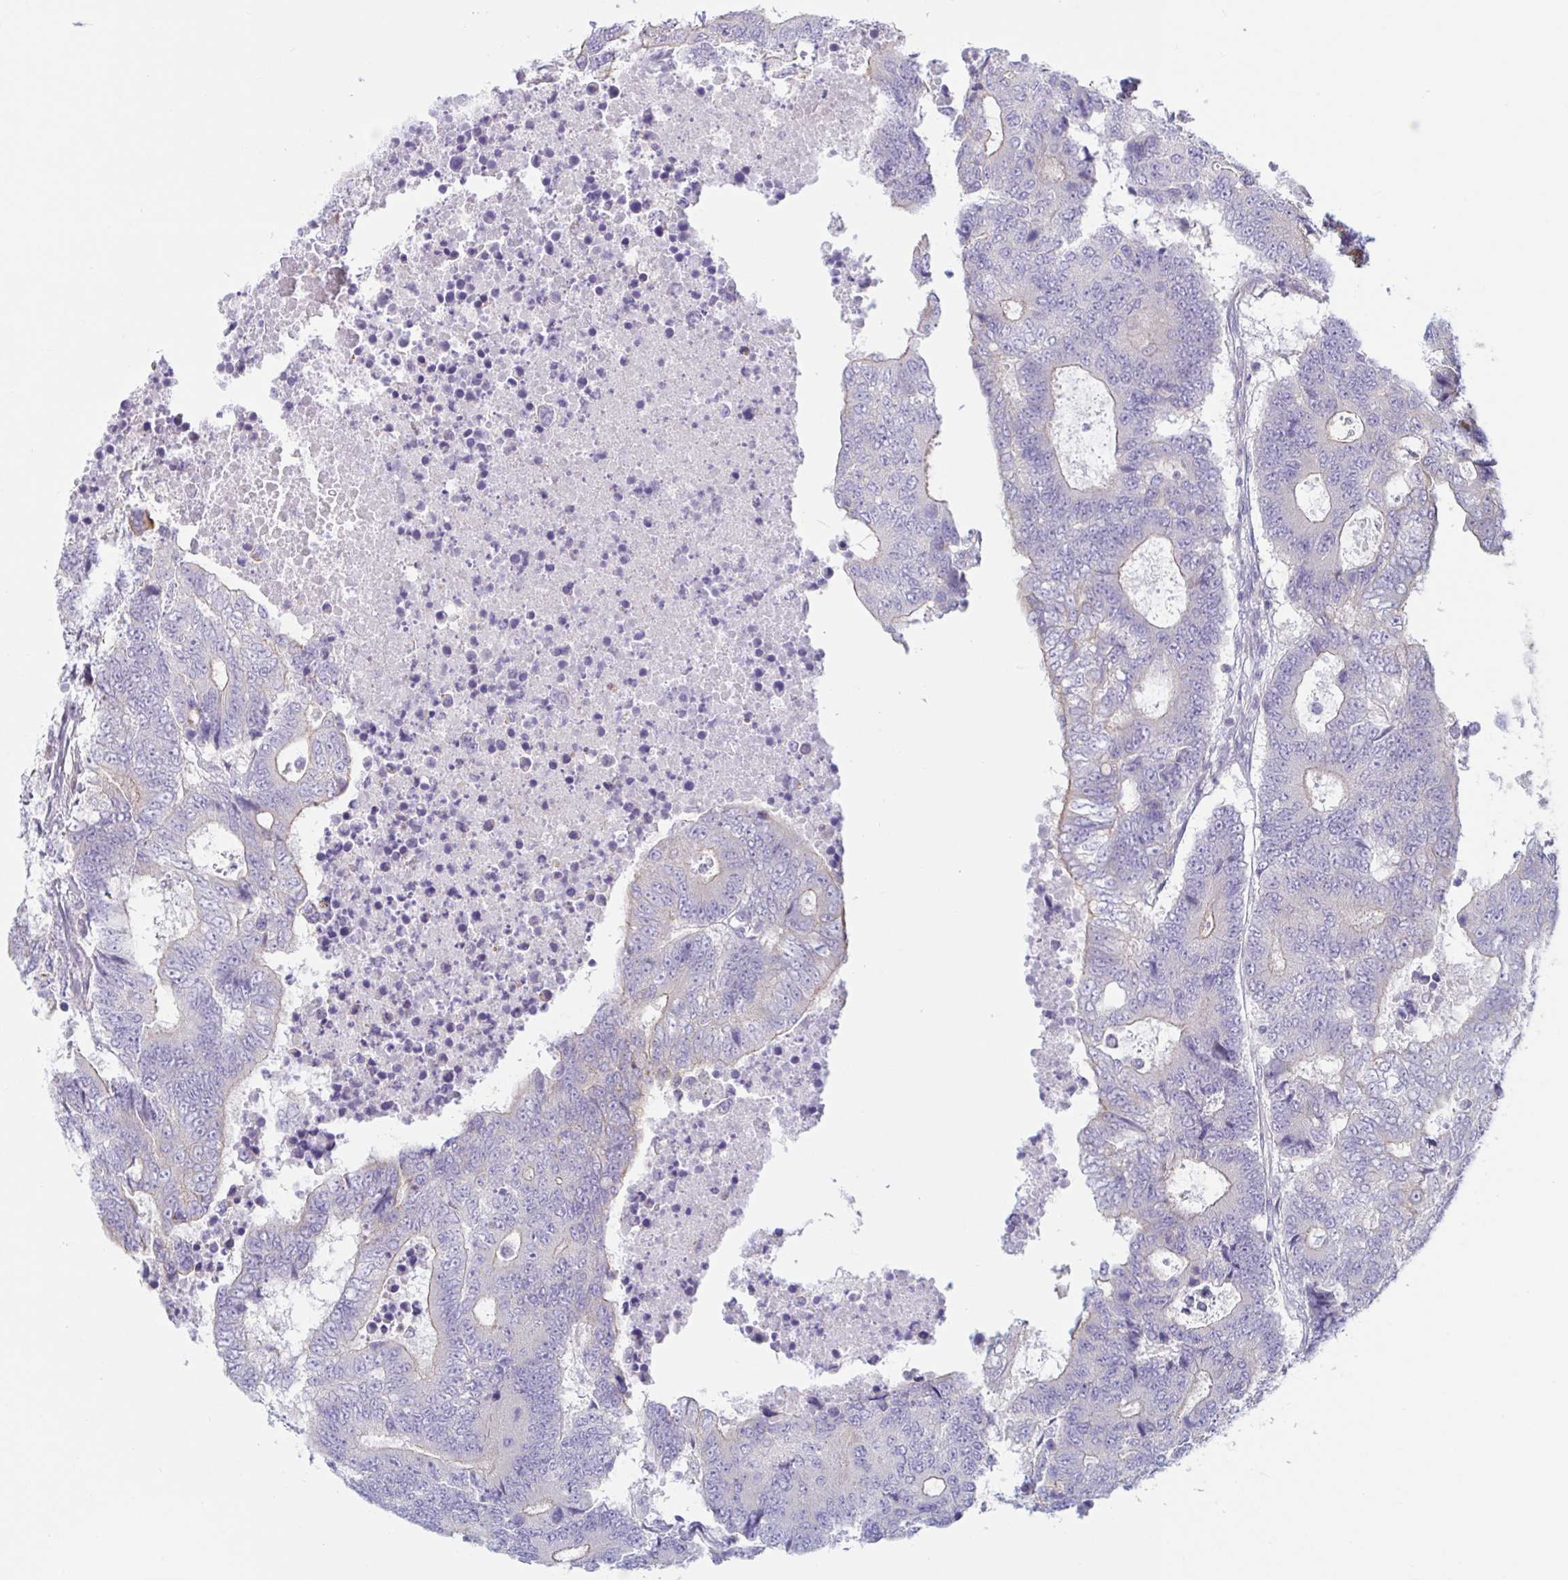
{"staining": {"intensity": "weak", "quantity": "<25%", "location": "cytoplasmic/membranous"}, "tissue": "colorectal cancer", "cell_type": "Tumor cells", "image_type": "cancer", "snomed": [{"axis": "morphology", "description": "Adenocarcinoma, NOS"}, {"axis": "topography", "description": "Colon"}], "caption": "Photomicrograph shows no significant protein positivity in tumor cells of colorectal adenocarcinoma.", "gene": "TNNI2", "patient": {"sex": "female", "age": 48}}